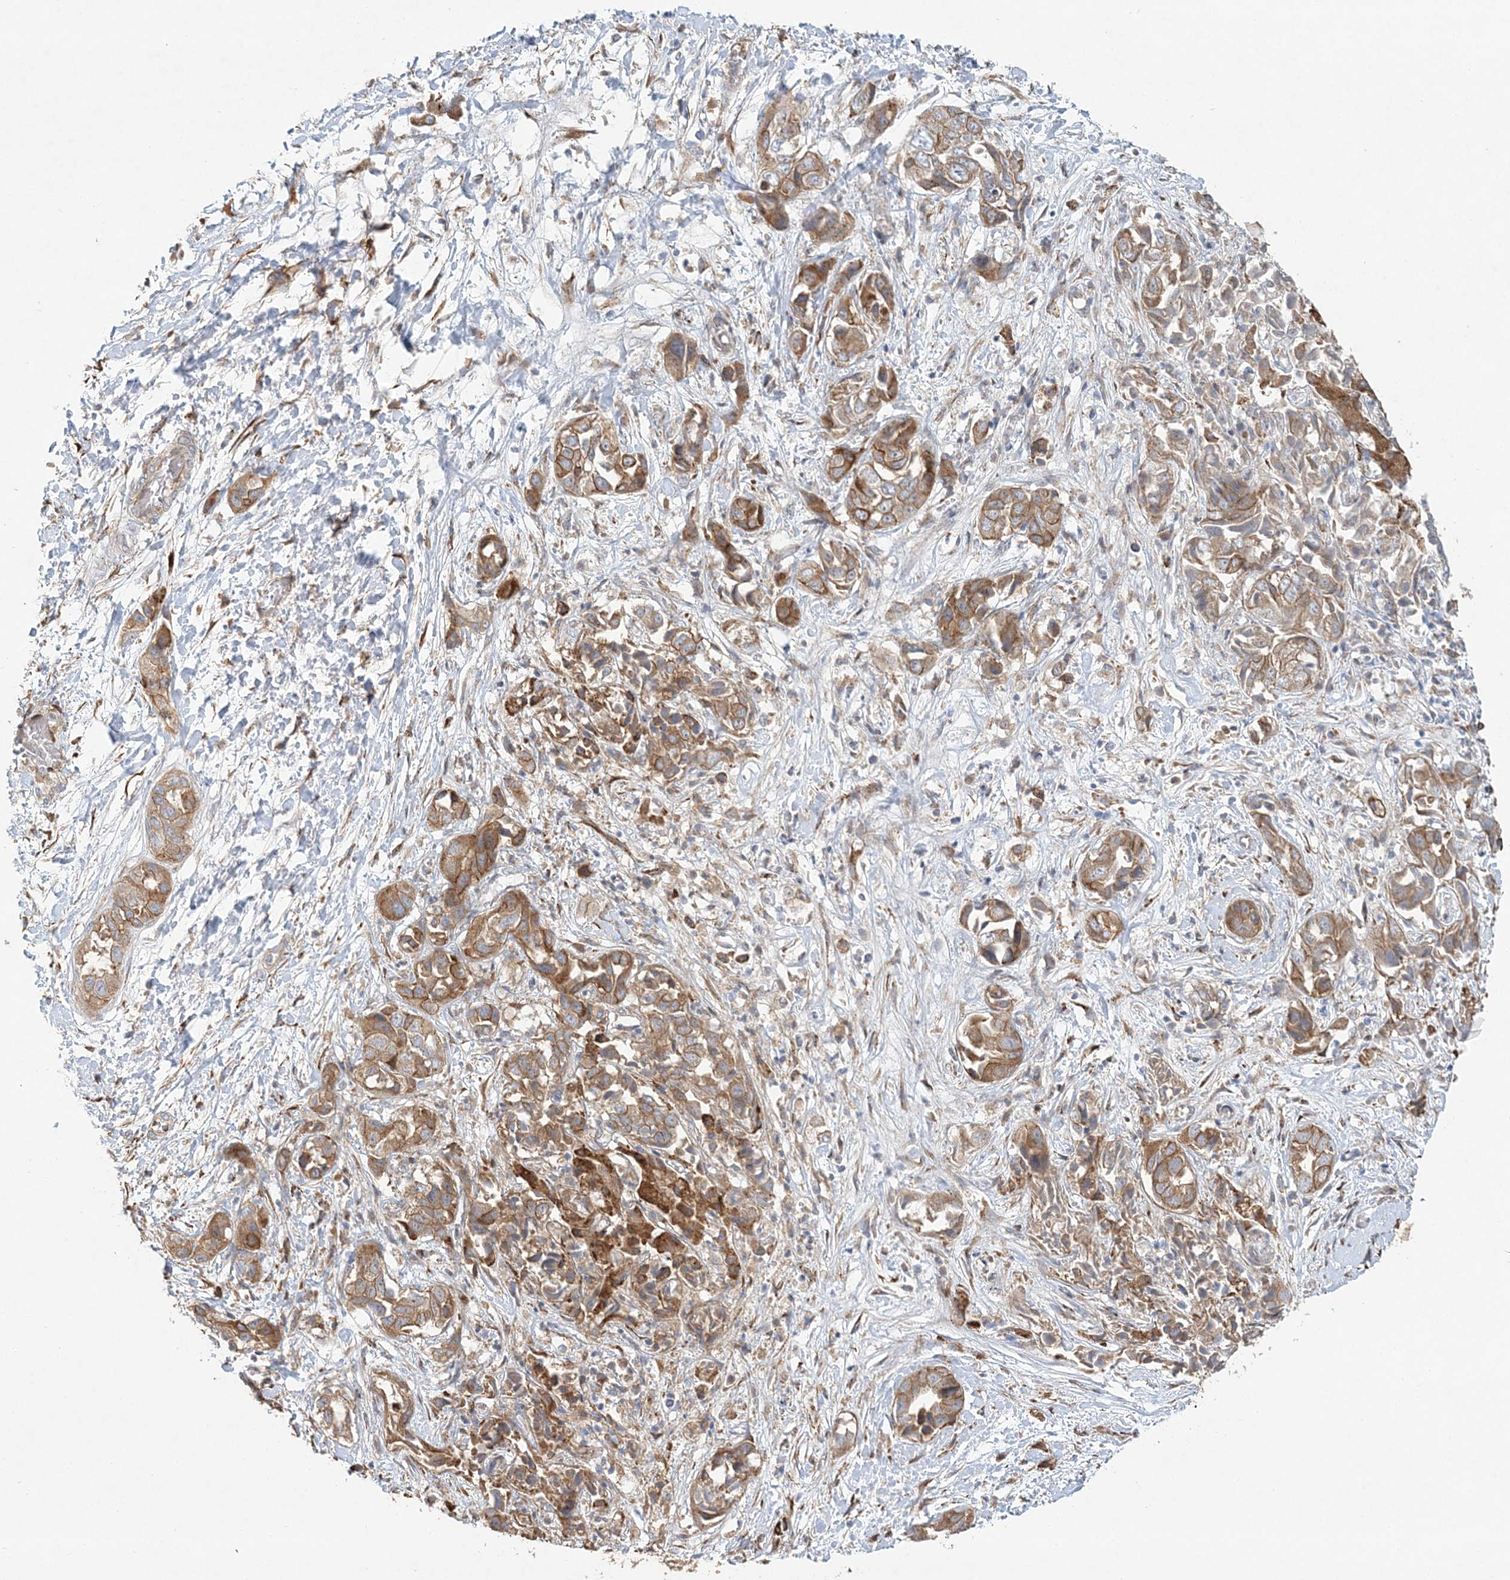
{"staining": {"intensity": "moderate", "quantity": ">75%", "location": "cytoplasmic/membranous"}, "tissue": "liver cancer", "cell_type": "Tumor cells", "image_type": "cancer", "snomed": [{"axis": "morphology", "description": "Cholangiocarcinoma"}, {"axis": "topography", "description": "Liver"}], "caption": "Tumor cells show medium levels of moderate cytoplasmic/membranous expression in about >75% of cells in human liver cancer.", "gene": "ZFYVE16", "patient": {"sex": "female", "age": 52}}